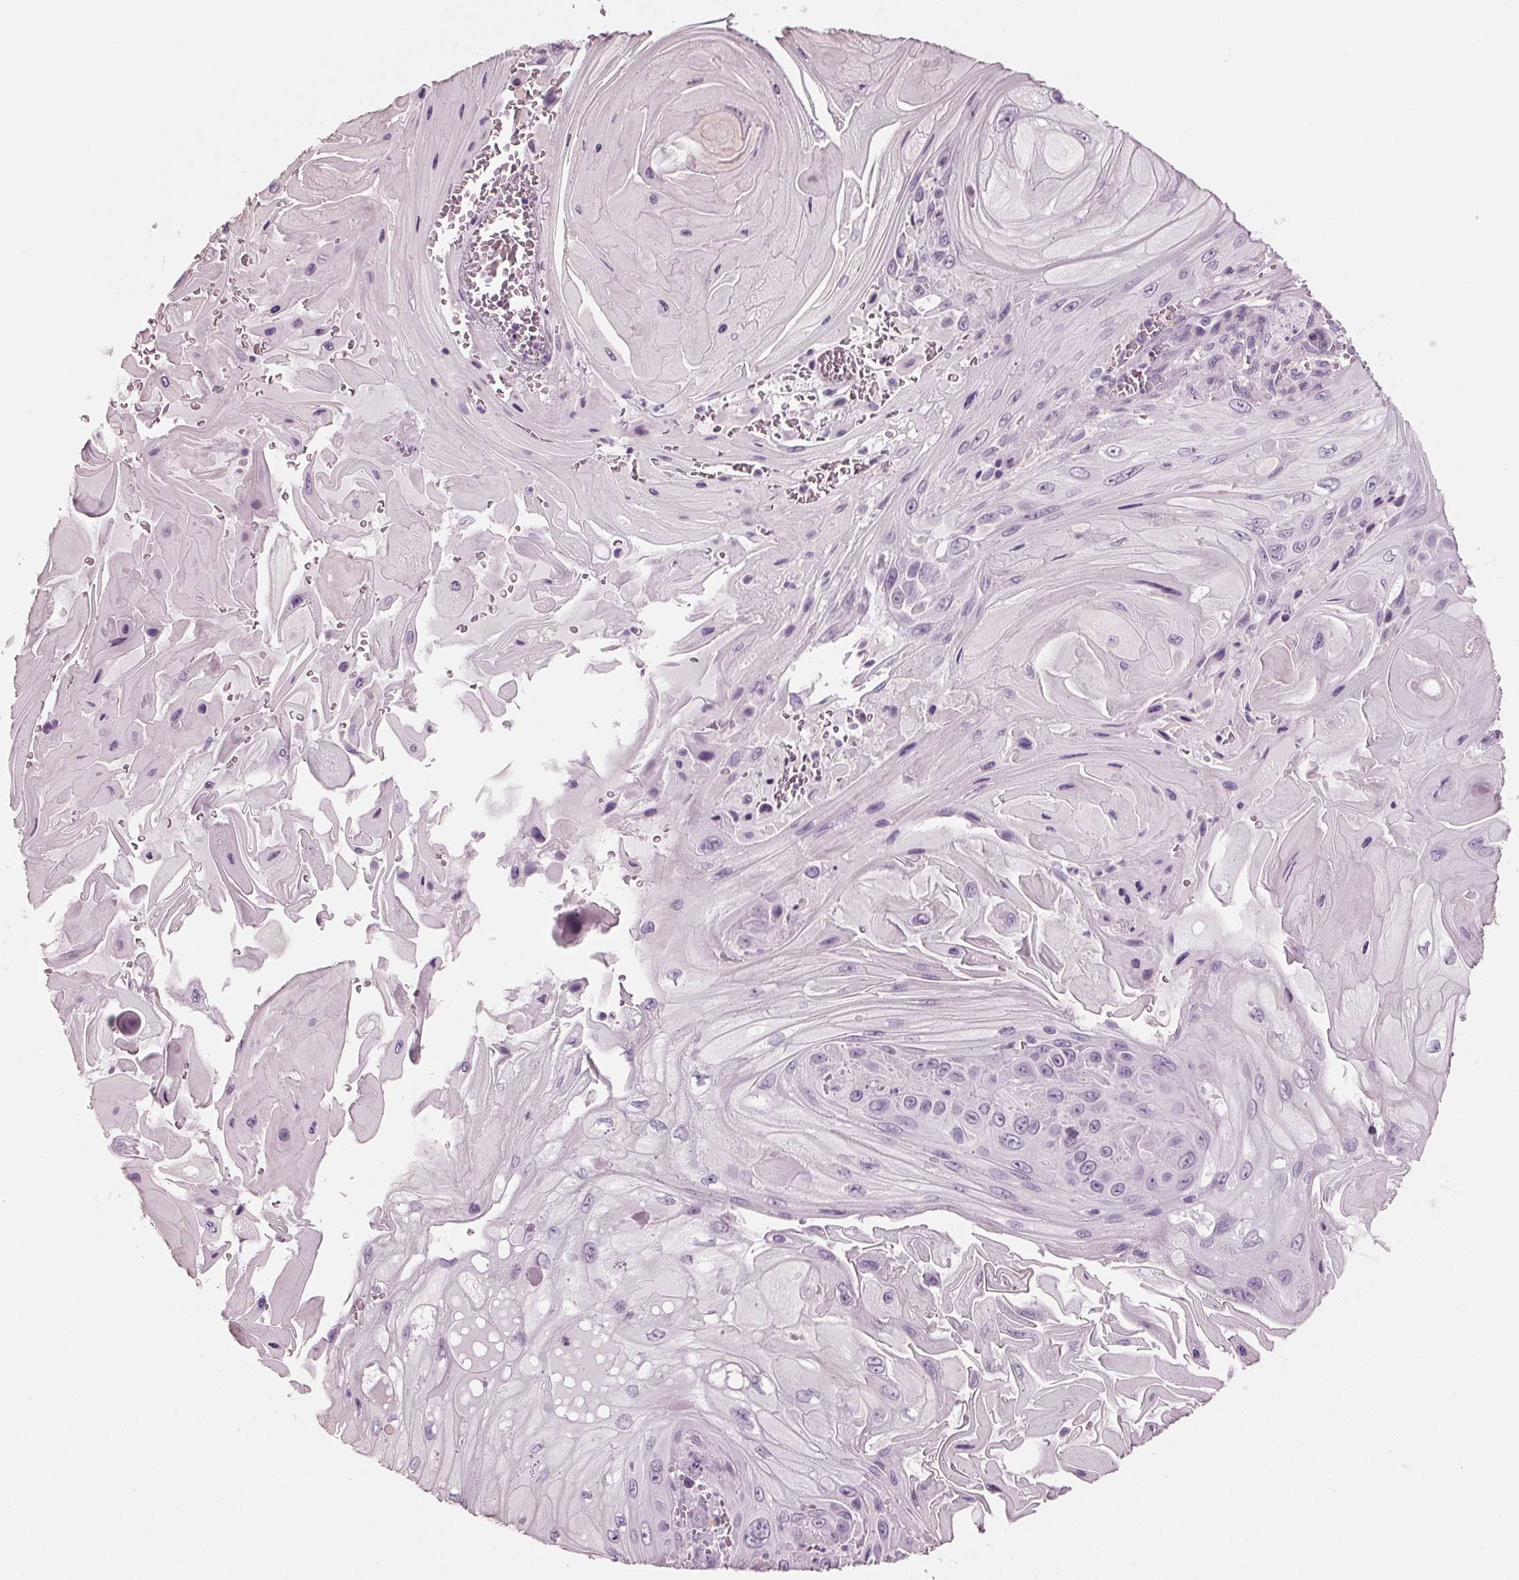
{"staining": {"intensity": "negative", "quantity": "none", "location": "none"}, "tissue": "skin cancer", "cell_type": "Tumor cells", "image_type": "cancer", "snomed": [{"axis": "morphology", "description": "Squamous cell carcinoma, NOS"}, {"axis": "topography", "description": "Skin"}], "caption": "A photomicrograph of human skin cancer (squamous cell carcinoma) is negative for staining in tumor cells. (DAB (3,3'-diaminobenzidine) IHC with hematoxylin counter stain).", "gene": "BHLHE22", "patient": {"sex": "female", "age": 94}}